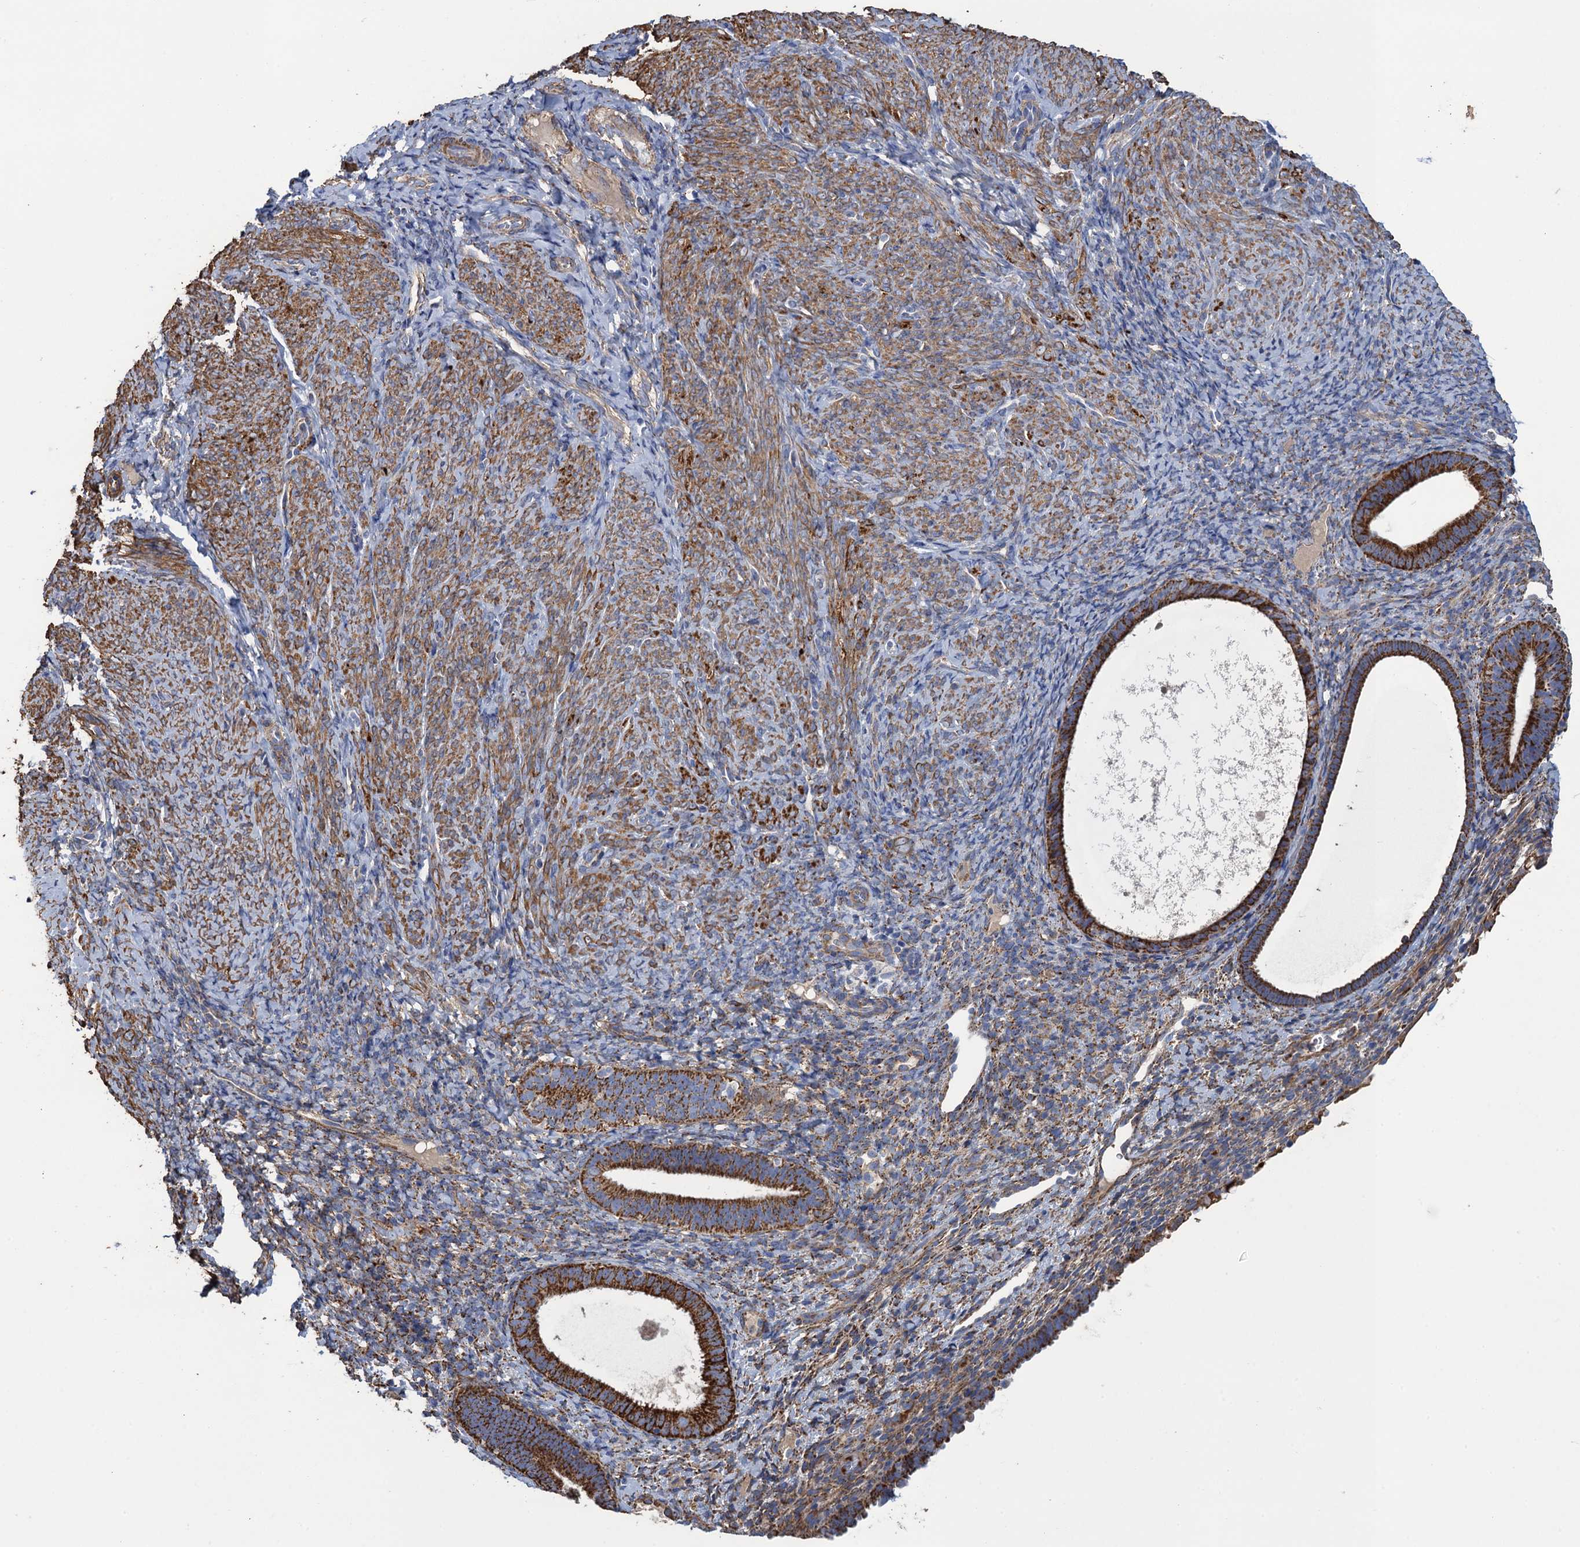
{"staining": {"intensity": "moderate", "quantity": "<25%", "location": "cytoplasmic/membranous"}, "tissue": "endometrium", "cell_type": "Cells in endometrial stroma", "image_type": "normal", "snomed": [{"axis": "morphology", "description": "Normal tissue, NOS"}, {"axis": "topography", "description": "Endometrium"}], "caption": "The photomicrograph shows immunohistochemical staining of unremarkable endometrium. There is moderate cytoplasmic/membranous staining is appreciated in approximately <25% of cells in endometrial stroma.", "gene": "ENSG00000260643", "patient": {"sex": "female", "age": 65}}